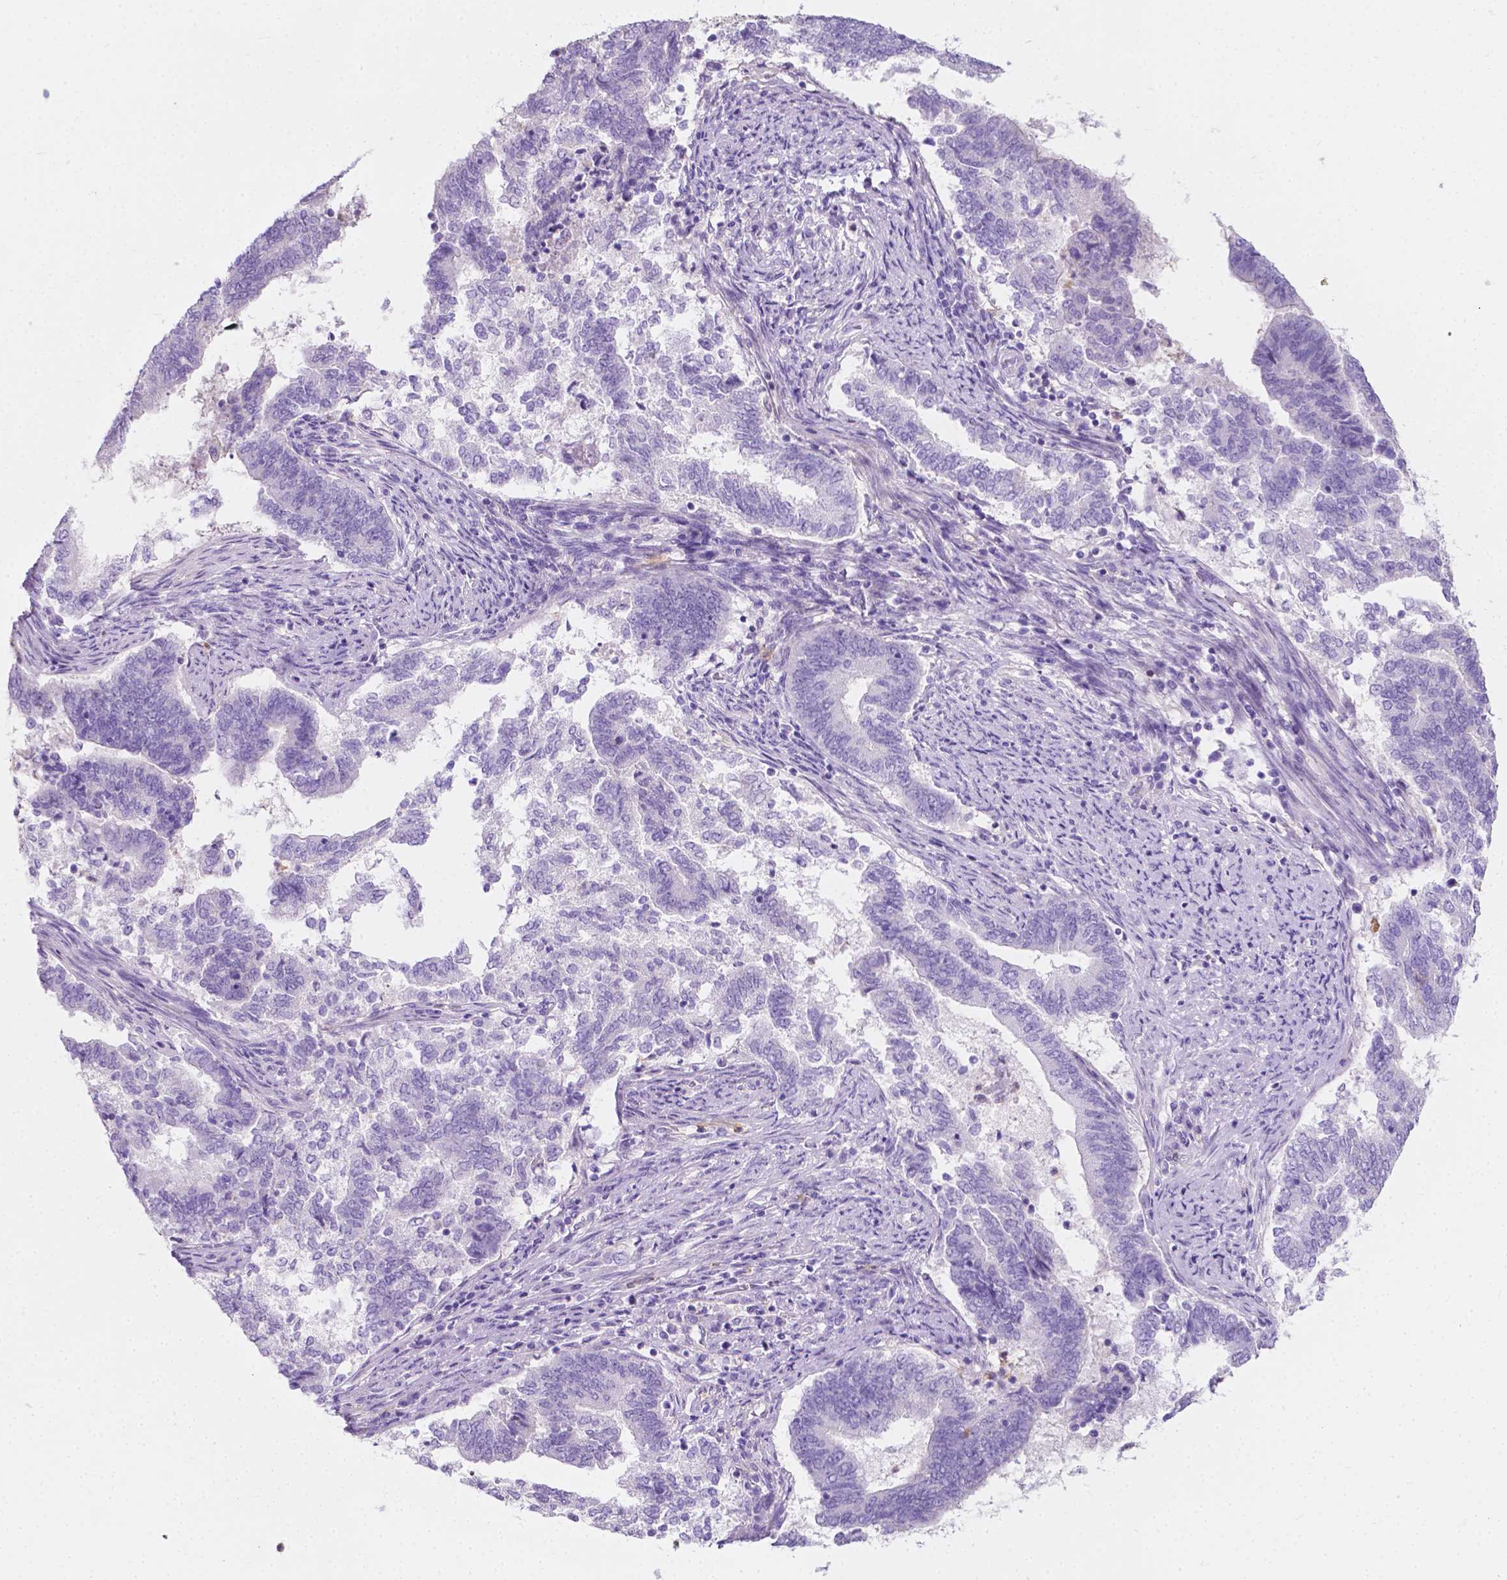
{"staining": {"intensity": "negative", "quantity": "none", "location": "none"}, "tissue": "endometrial cancer", "cell_type": "Tumor cells", "image_type": "cancer", "snomed": [{"axis": "morphology", "description": "Adenocarcinoma, NOS"}, {"axis": "topography", "description": "Endometrium"}], "caption": "Endometrial cancer (adenocarcinoma) was stained to show a protein in brown. There is no significant staining in tumor cells.", "gene": "GNAO1", "patient": {"sex": "female", "age": 65}}